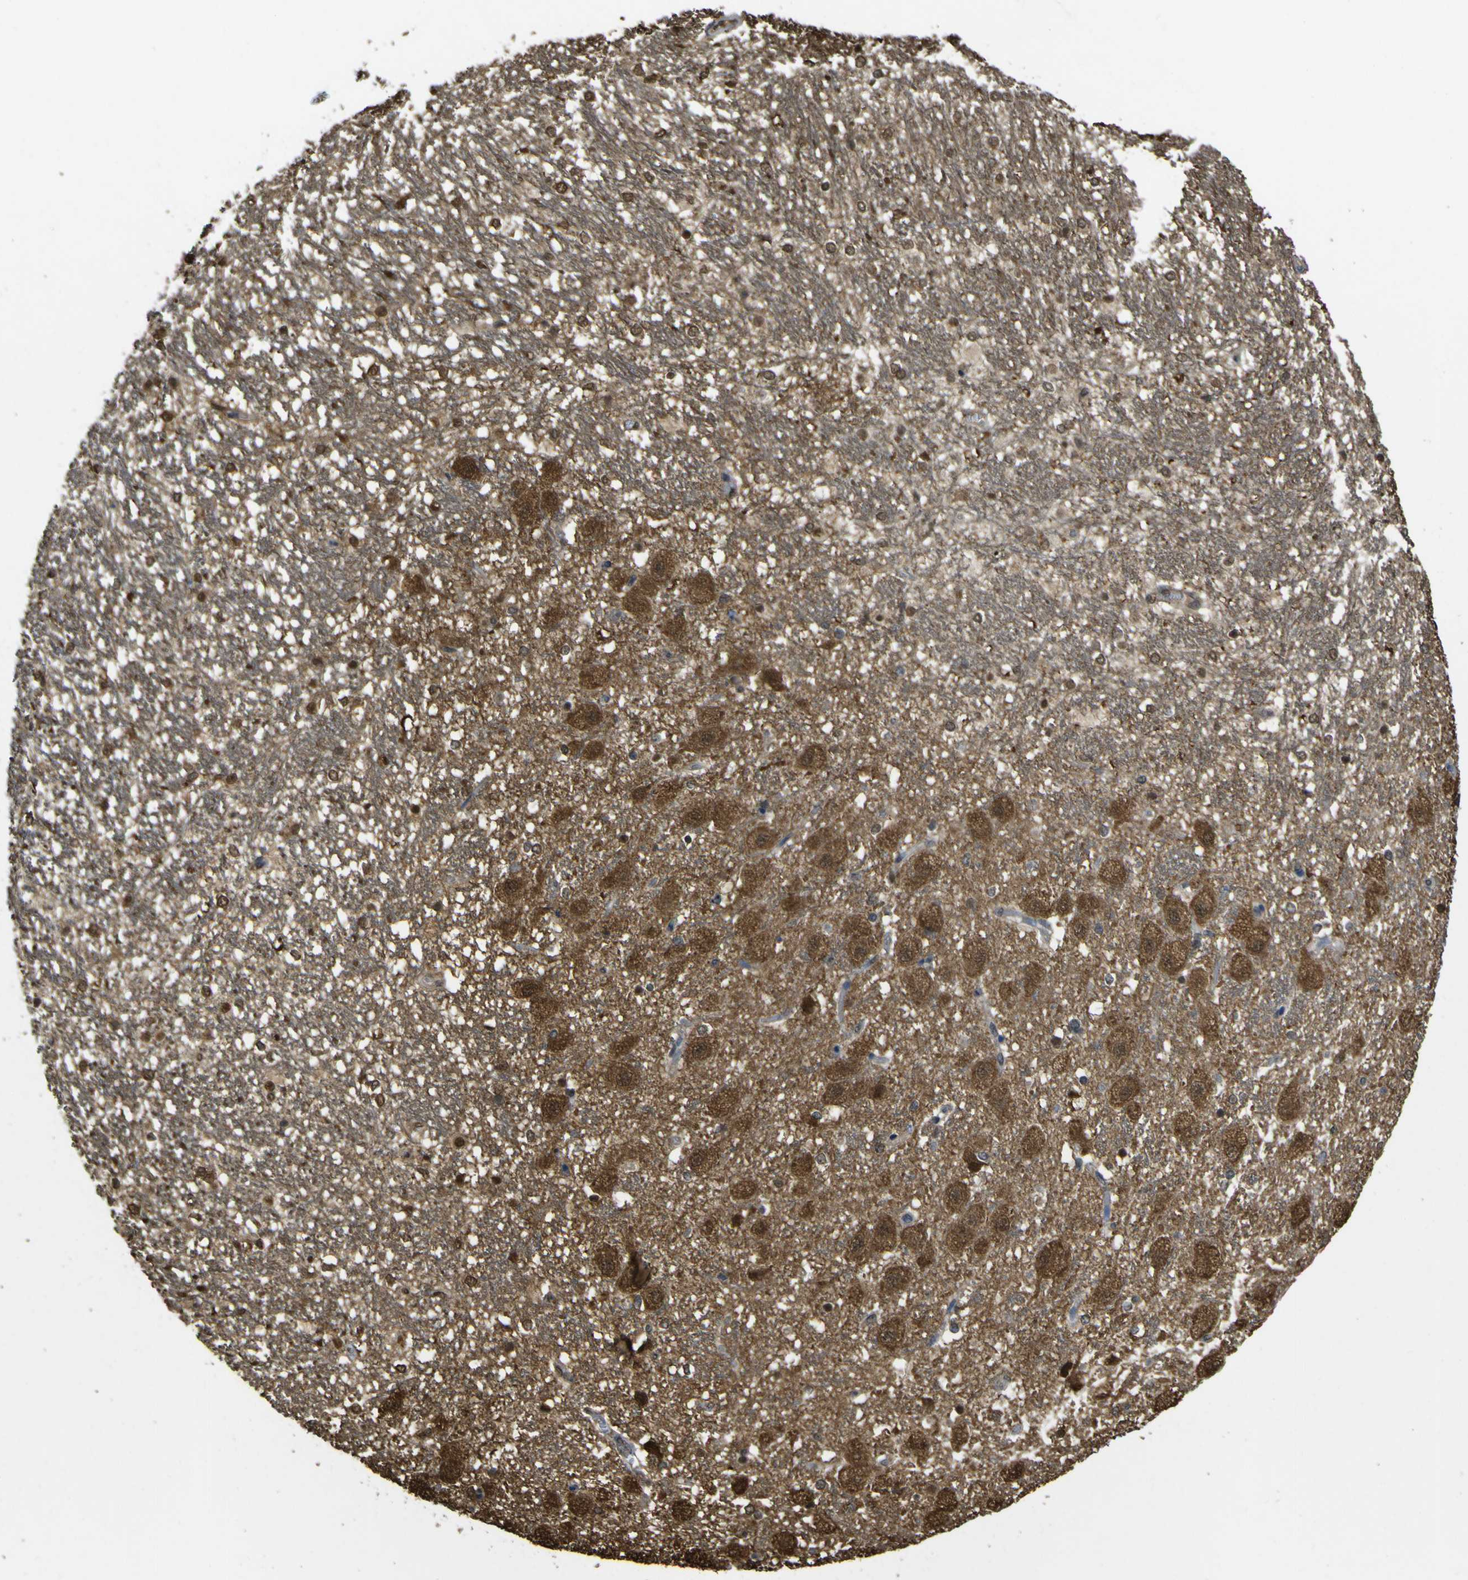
{"staining": {"intensity": "strong", "quantity": "<25%", "location": "nuclear"}, "tissue": "hippocampus", "cell_type": "Glial cells", "image_type": "normal", "snomed": [{"axis": "morphology", "description": "Normal tissue, NOS"}, {"axis": "topography", "description": "Hippocampus"}], "caption": "Protein analysis of normal hippocampus exhibits strong nuclear positivity in about <25% of glial cells. Using DAB (brown) and hematoxylin (blue) stains, captured at high magnification using brightfield microscopy.", "gene": "YWHAG", "patient": {"sex": "female", "age": 19}}